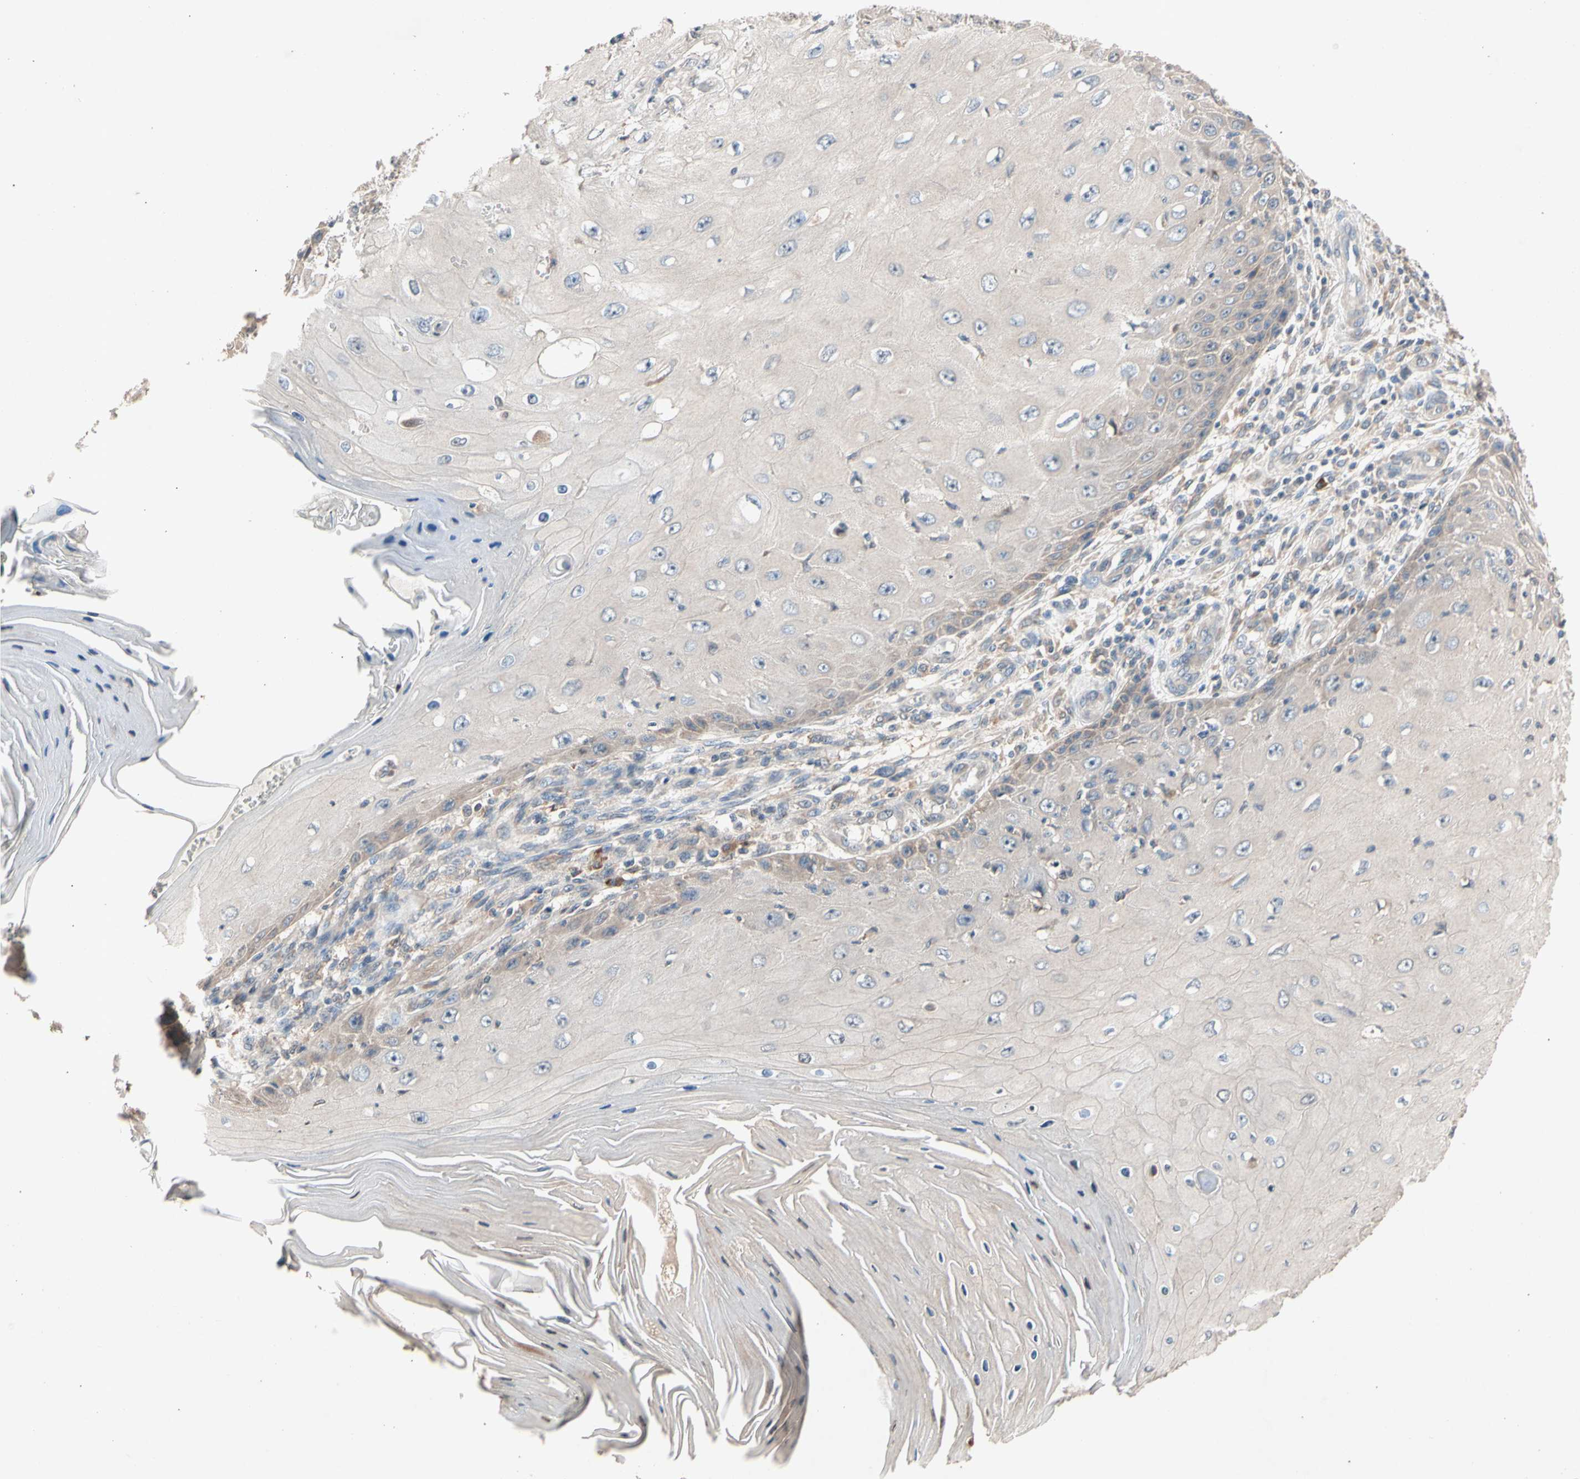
{"staining": {"intensity": "weak", "quantity": ">75%", "location": "cytoplasmic/membranous"}, "tissue": "skin cancer", "cell_type": "Tumor cells", "image_type": "cancer", "snomed": [{"axis": "morphology", "description": "Squamous cell carcinoma, NOS"}, {"axis": "topography", "description": "Skin"}], "caption": "This photomicrograph reveals immunohistochemistry staining of skin squamous cell carcinoma, with low weak cytoplasmic/membranous staining in approximately >75% of tumor cells.", "gene": "PRDX4", "patient": {"sex": "female", "age": 73}}